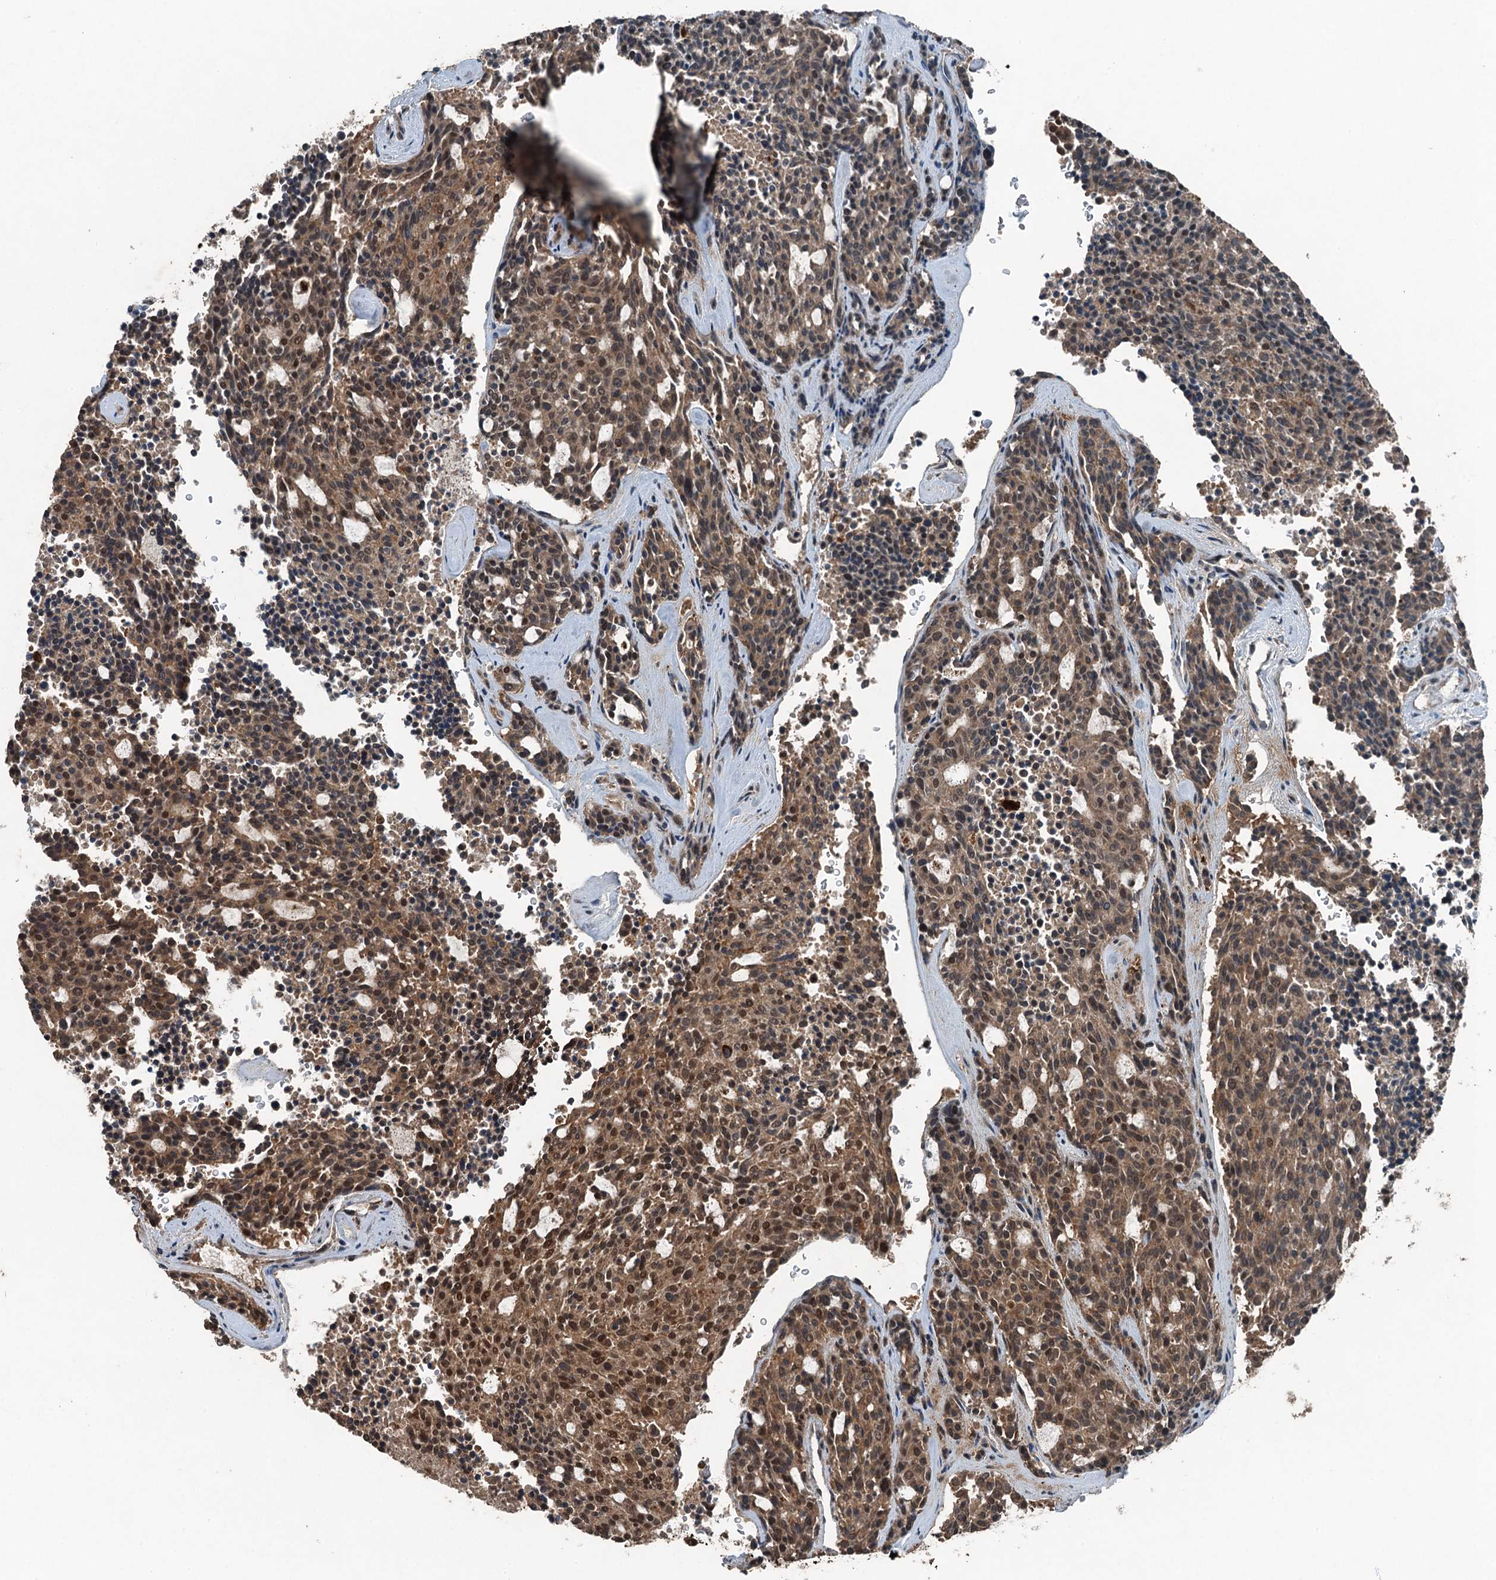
{"staining": {"intensity": "moderate", "quantity": ">75%", "location": "cytoplasmic/membranous,nuclear"}, "tissue": "carcinoid", "cell_type": "Tumor cells", "image_type": "cancer", "snomed": [{"axis": "morphology", "description": "Carcinoid, malignant, NOS"}, {"axis": "topography", "description": "Pancreas"}], "caption": "High-power microscopy captured an immunohistochemistry (IHC) image of carcinoid, revealing moderate cytoplasmic/membranous and nuclear expression in about >75% of tumor cells. (Brightfield microscopy of DAB IHC at high magnification).", "gene": "UBXN6", "patient": {"sex": "female", "age": 54}}